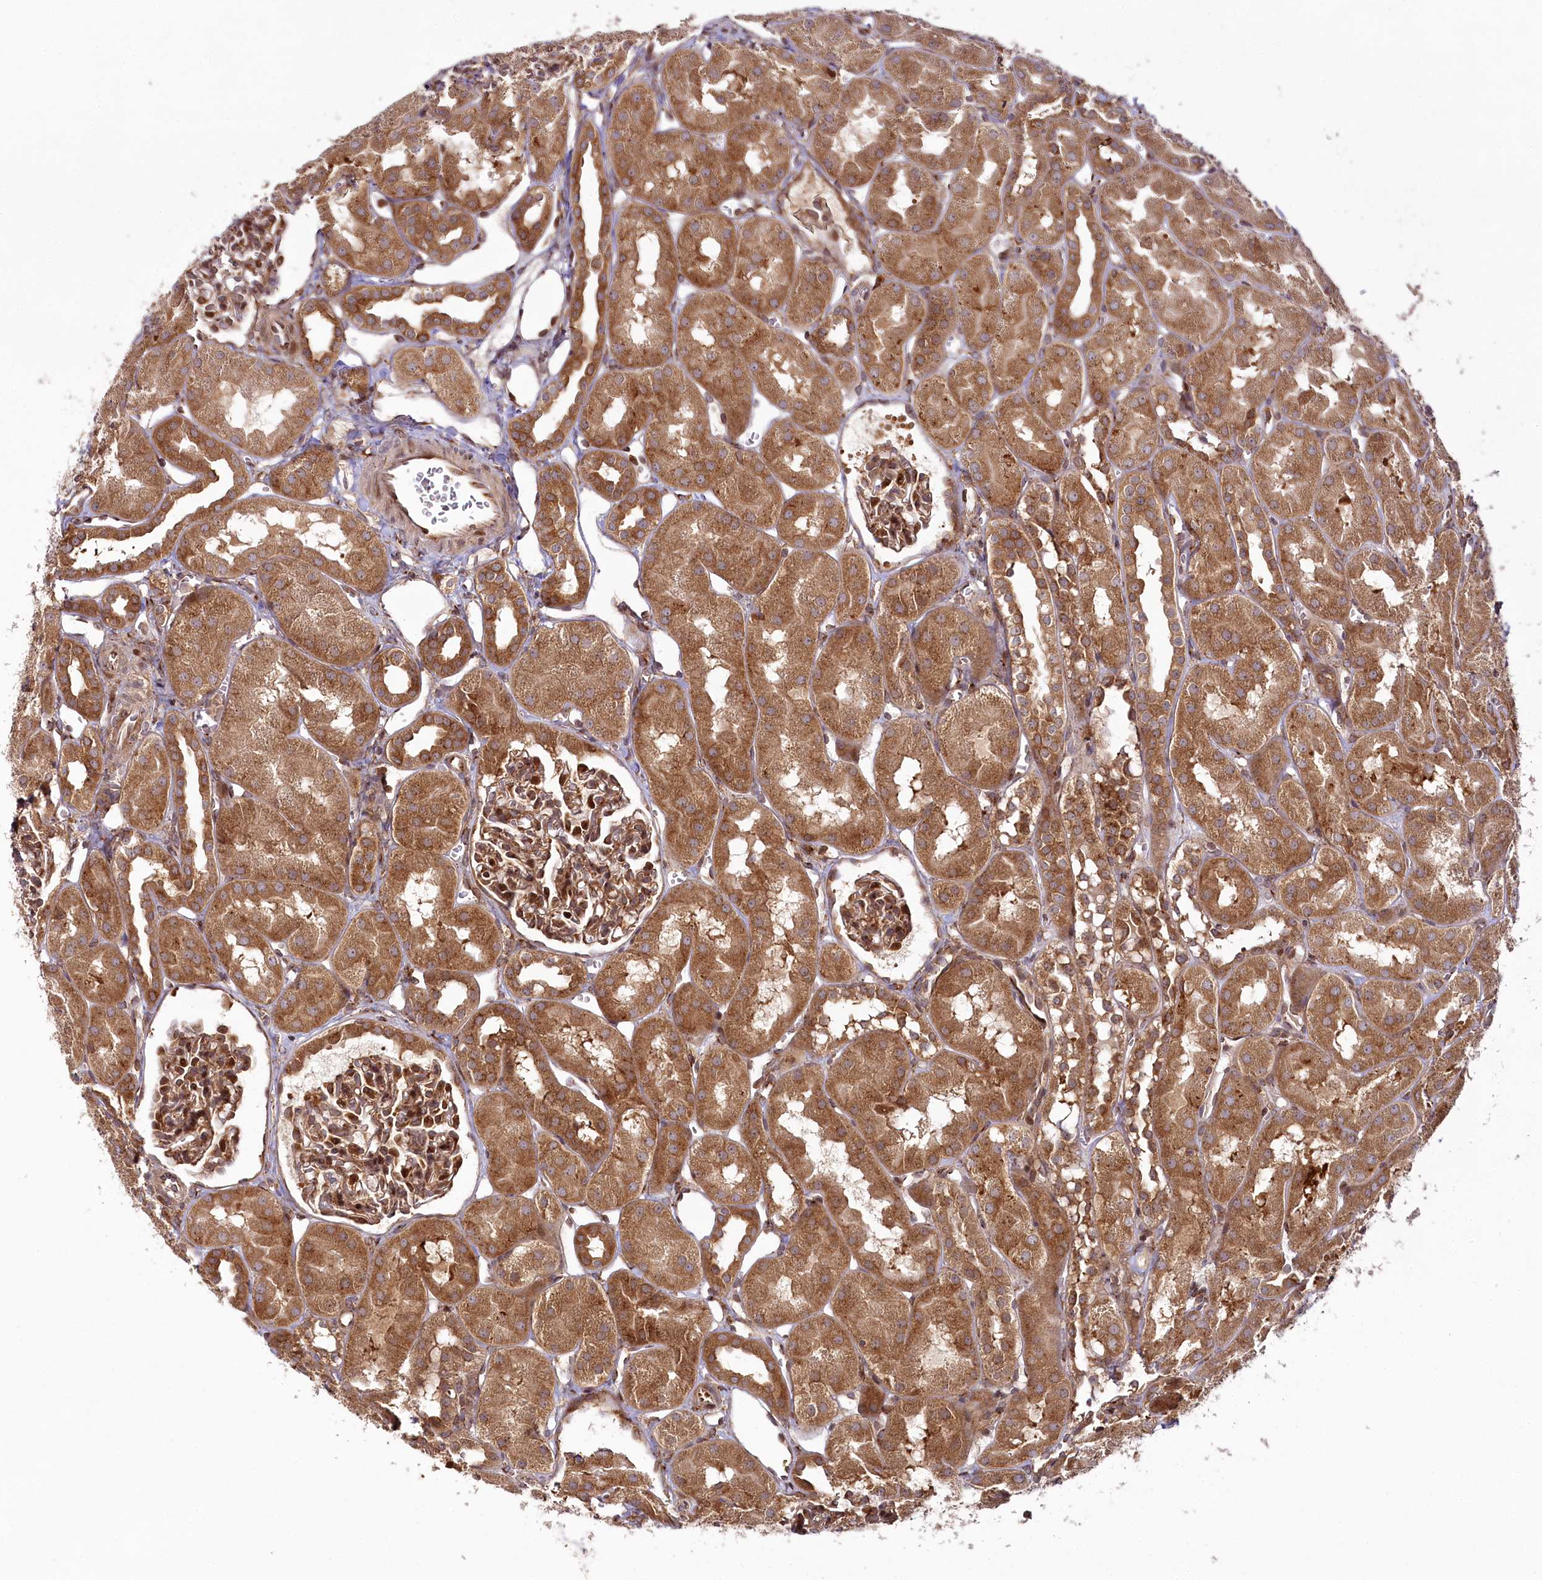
{"staining": {"intensity": "strong", "quantity": ">75%", "location": "cytoplasmic/membranous"}, "tissue": "kidney", "cell_type": "Cells in glomeruli", "image_type": "normal", "snomed": [{"axis": "morphology", "description": "Normal tissue, NOS"}, {"axis": "topography", "description": "Kidney"}, {"axis": "topography", "description": "Urinary bladder"}], "caption": "Benign kidney demonstrates strong cytoplasmic/membranous expression in approximately >75% of cells in glomeruli.", "gene": "COPG1", "patient": {"sex": "male", "age": 16}}